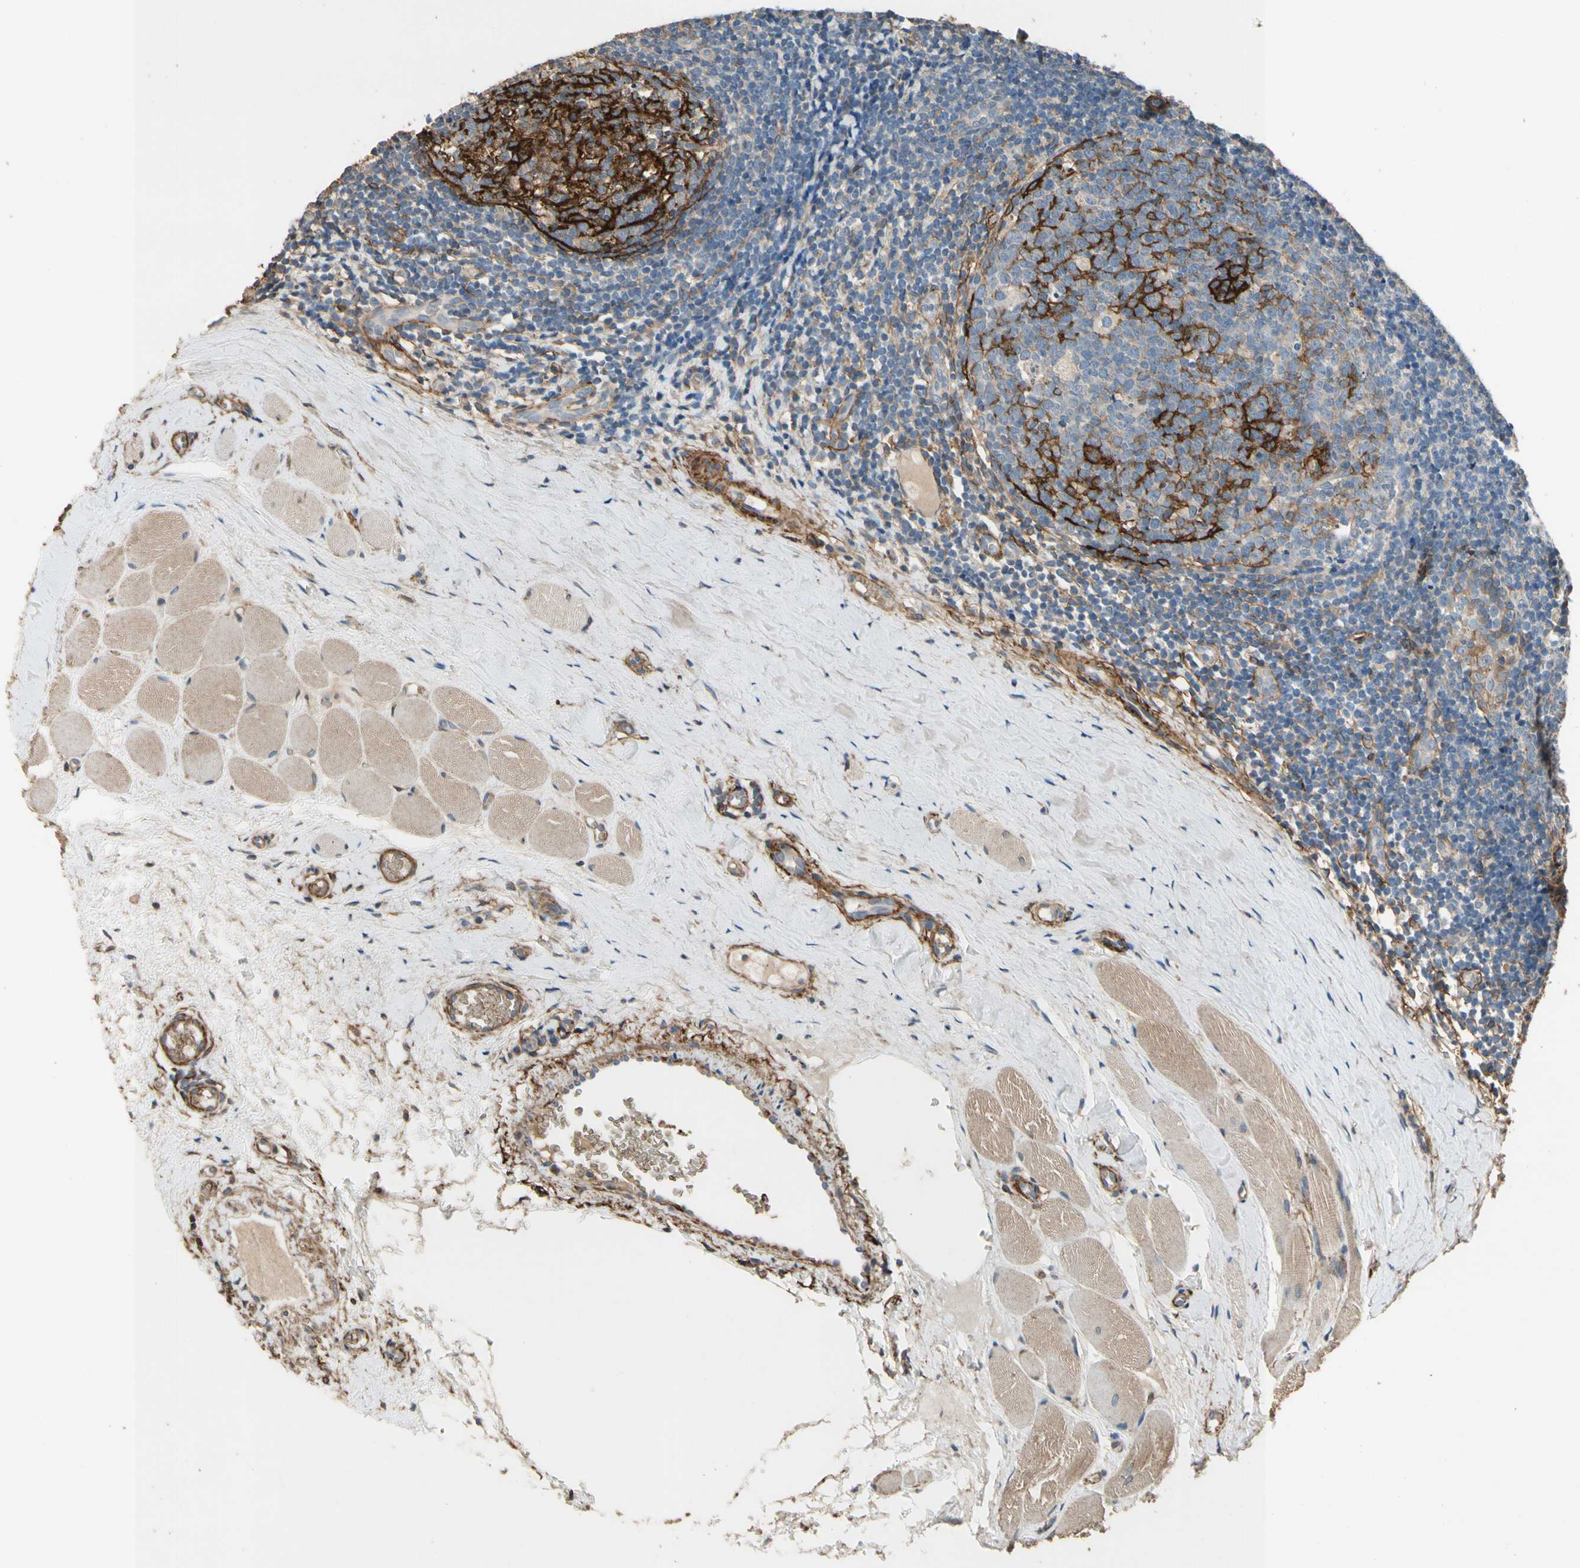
{"staining": {"intensity": "strong", "quantity": "25%-75%", "location": "cytoplasmic/membranous"}, "tissue": "tonsil", "cell_type": "Germinal center cells", "image_type": "normal", "snomed": [{"axis": "morphology", "description": "Normal tissue, NOS"}, {"axis": "topography", "description": "Tonsil"}], "caption": "This is a micrograph of immunohistochemistry (IHC) staining of benign tonsil, which shows strong staining in the cytoplasmic/membranous of germinal center cells.", "gene": "SUSD2", "patient": {"sex": "female", "age": 19}}